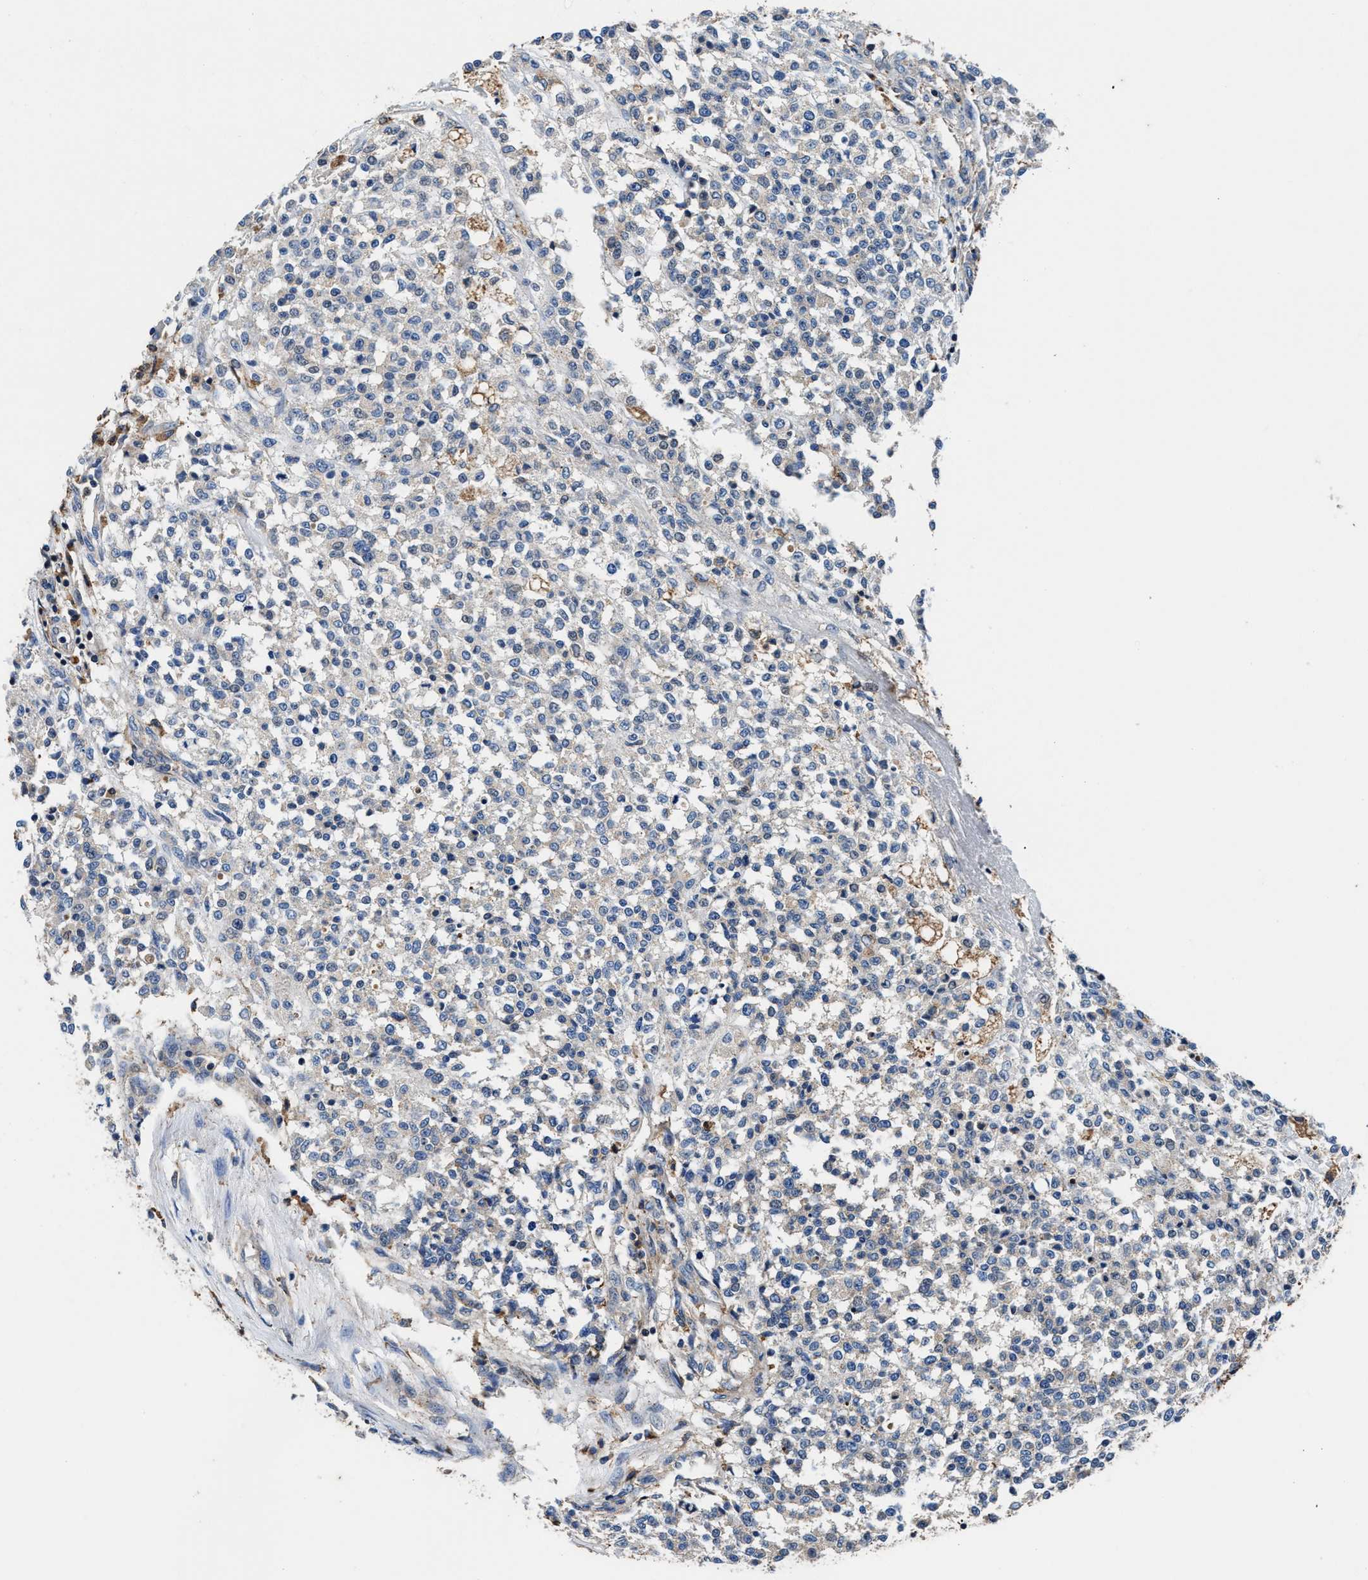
{"staining": {"intensity": "negative", "quantity": "none", "location": "none"}, "tissue": "testis cancer", "cell_type": "Tumor cells", "image_type": "cancer", "snomed": [{"axis": "morphology", "description": "Seminoma, NOS"}, {"axis": "topography", "description": "Testis"}], "caption": "A high-resolution histopathology image shows IHC staining of seminoma (testis), which reveals no significant staining in tumor cells.", "gene": "PPP1R9B", "patient": {"sex": "male", "age": 59}}